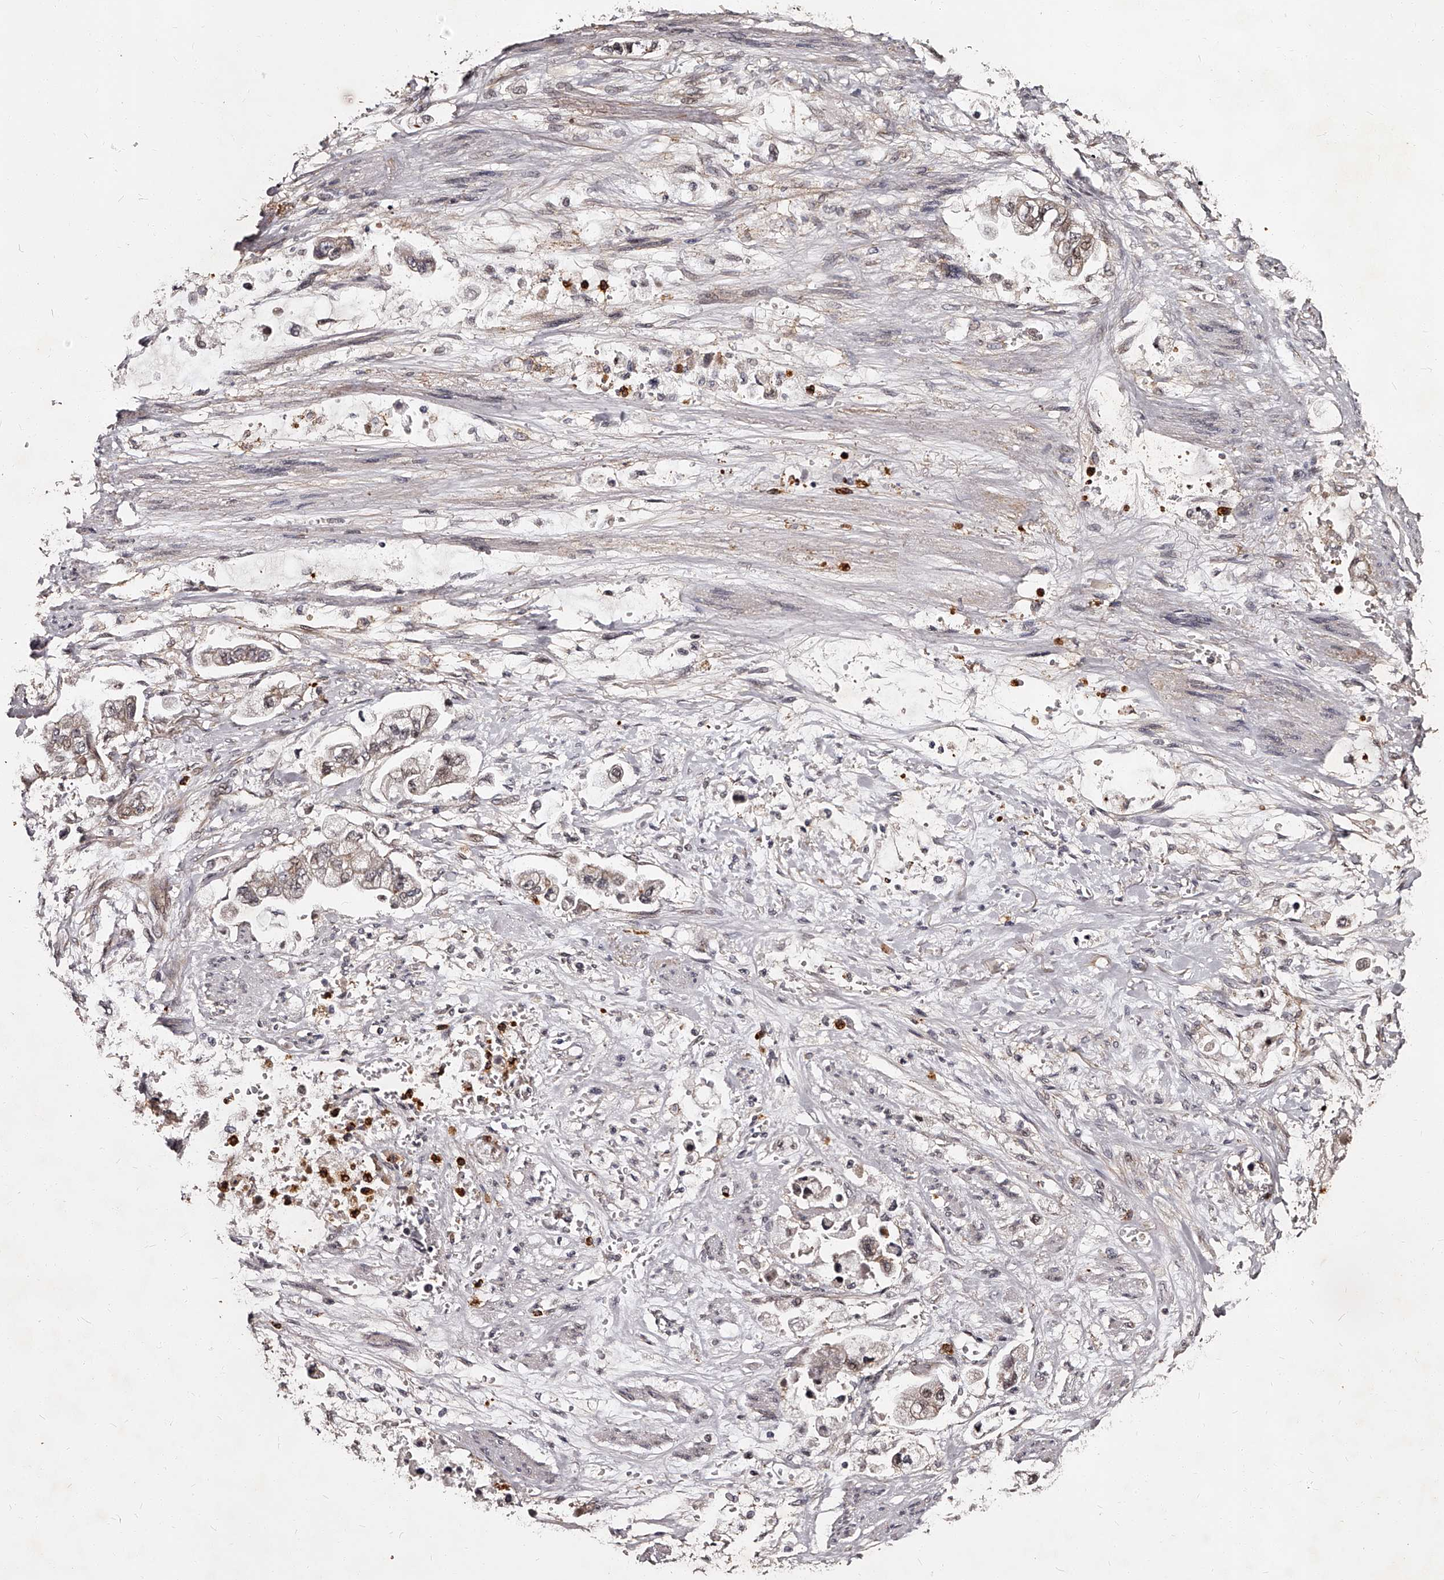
{"staining": {"intensity": "negative", "quantity": "none", "location": "none"}, "tissue": "stomach cancer", "cell_type": "Tumor cells", "image_type": "cancer", "snomed": [{"axis": "morphology", "description": "Adenocarcinoma, NOS"}, {"axis": "topography", "description": "Stomach"}], "caption": "Immunohistochemical staining of human adenocarcinoma (stomach) demonstrates no significant expression in tumor cells.", "gene": "RSC1A1", "patient": {"sex": "male", "age": 62}}